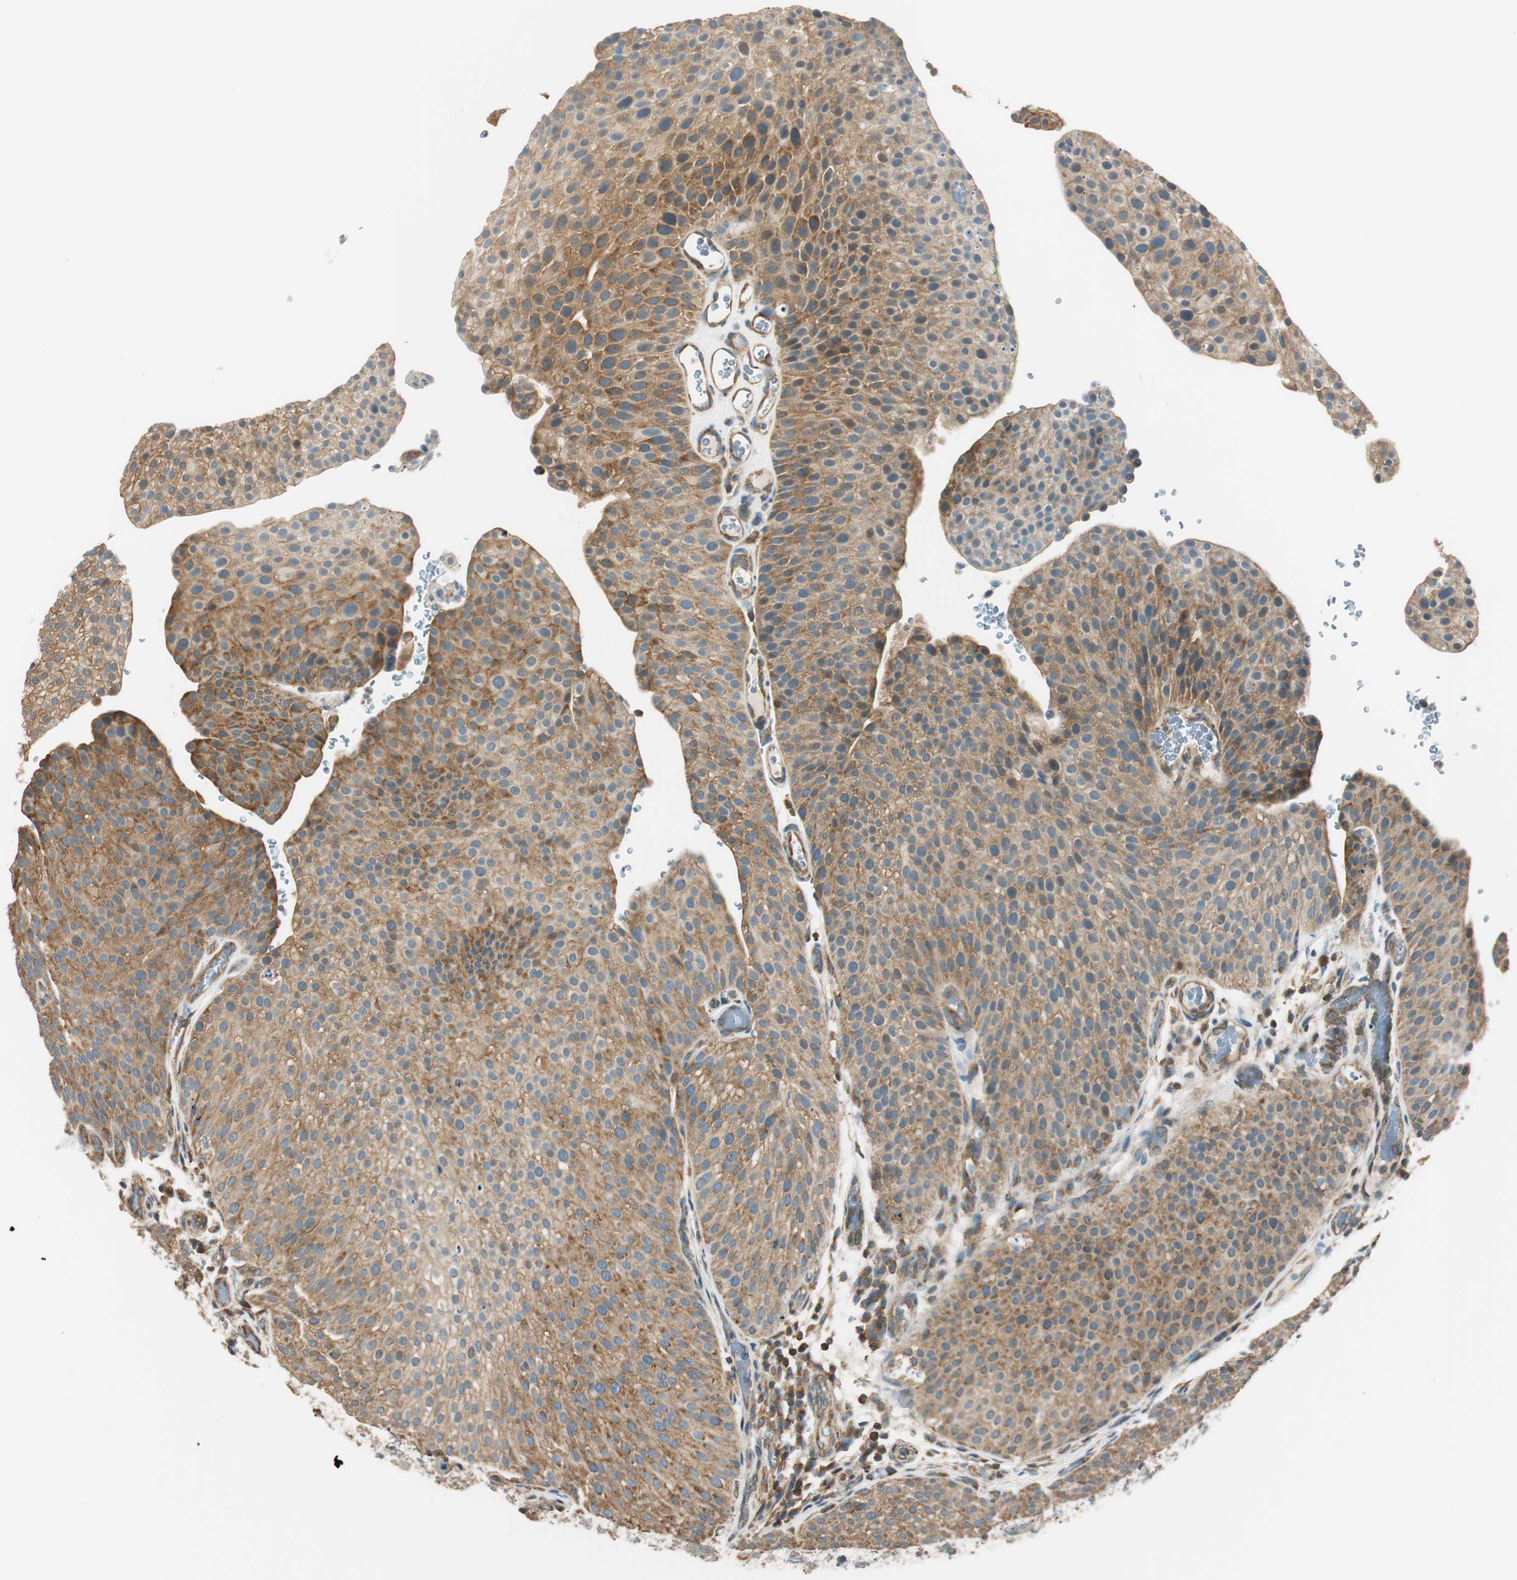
{"staining": {"intensity": "moderate", "quantity": ">75%", "location": "cytoplasmic/membranous"}, "tissue": "urothelial cancer", "cell_type": "Tumor cells", "image_type": "cancer", "snomed": [{"axis": "morphology", "description": "Urothelial carcinoma, Low grade"}, {"axis": "topography", "description": "Smooth muscle"}, {"axis": "topography", "description": "Urinary bladder"}], "caption": "This is a photomicrograph of IHC staining of urothelial cancer, which shows moderate positivity in the cytoplasmic/membranous of tumor cells.", "gene": "PI4K2B", "patient": {"sex": "male", "age": 60}}